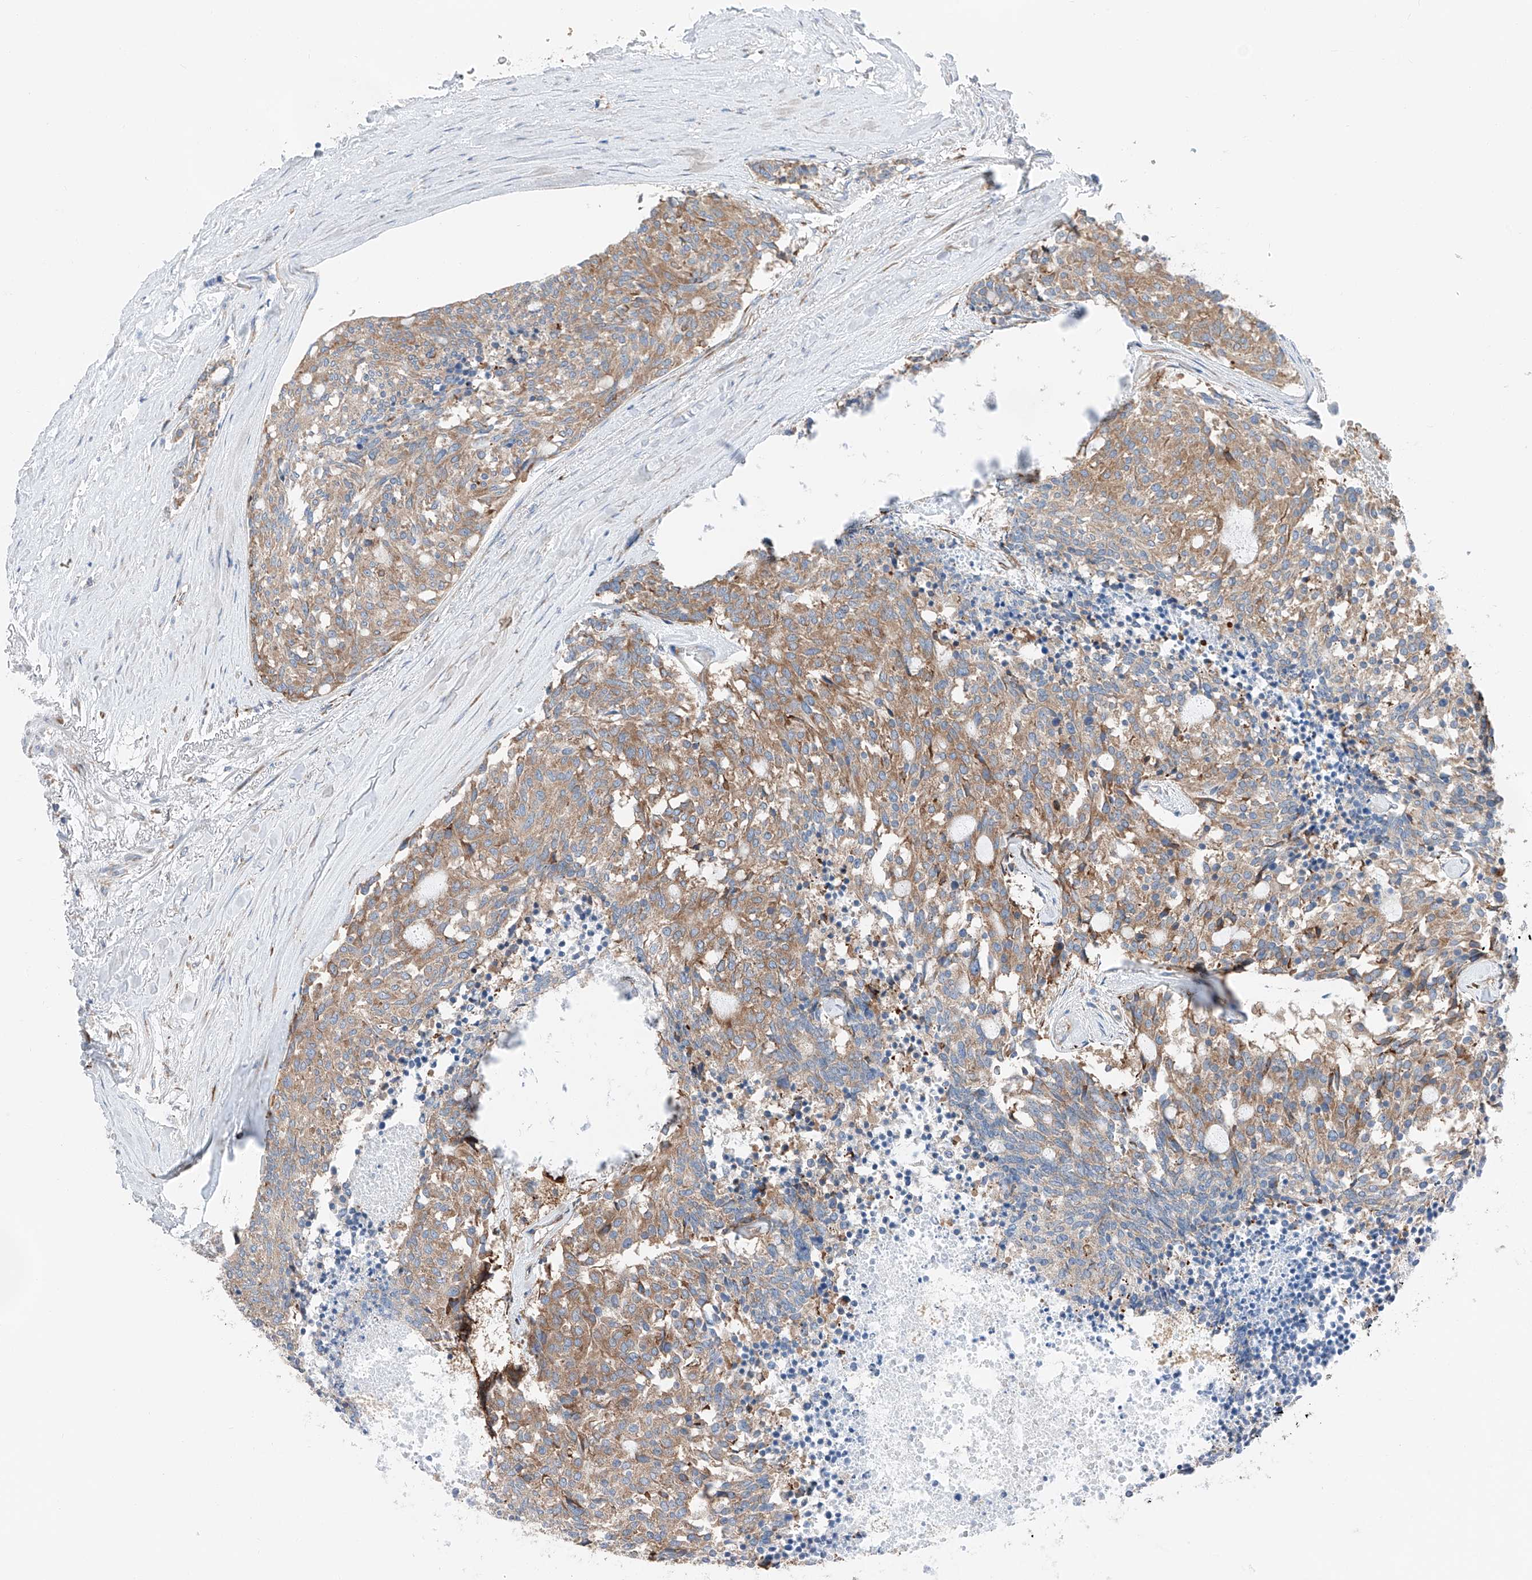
{"staining": {"intensity": "moderate", "quantity": ">75%", "location": "cytoplasmic/membranous"}, "tissue": "carcinoid", "cell_type": "Tumor cells", "image_type": "cancer", "snomed": [{"axis": "morphology", "description": "Carcinoid, malignant, NOS"}, {"axis": "topography", "description": "Pancreas"}], "caption": "IHC of carcinoid (malignant) displays medium levels of moderate cytoplasmic/membranous expression in about >75% of tumor cells.", "gene": "CRELD1", "patient": {"sex": "female", "age": 54}}